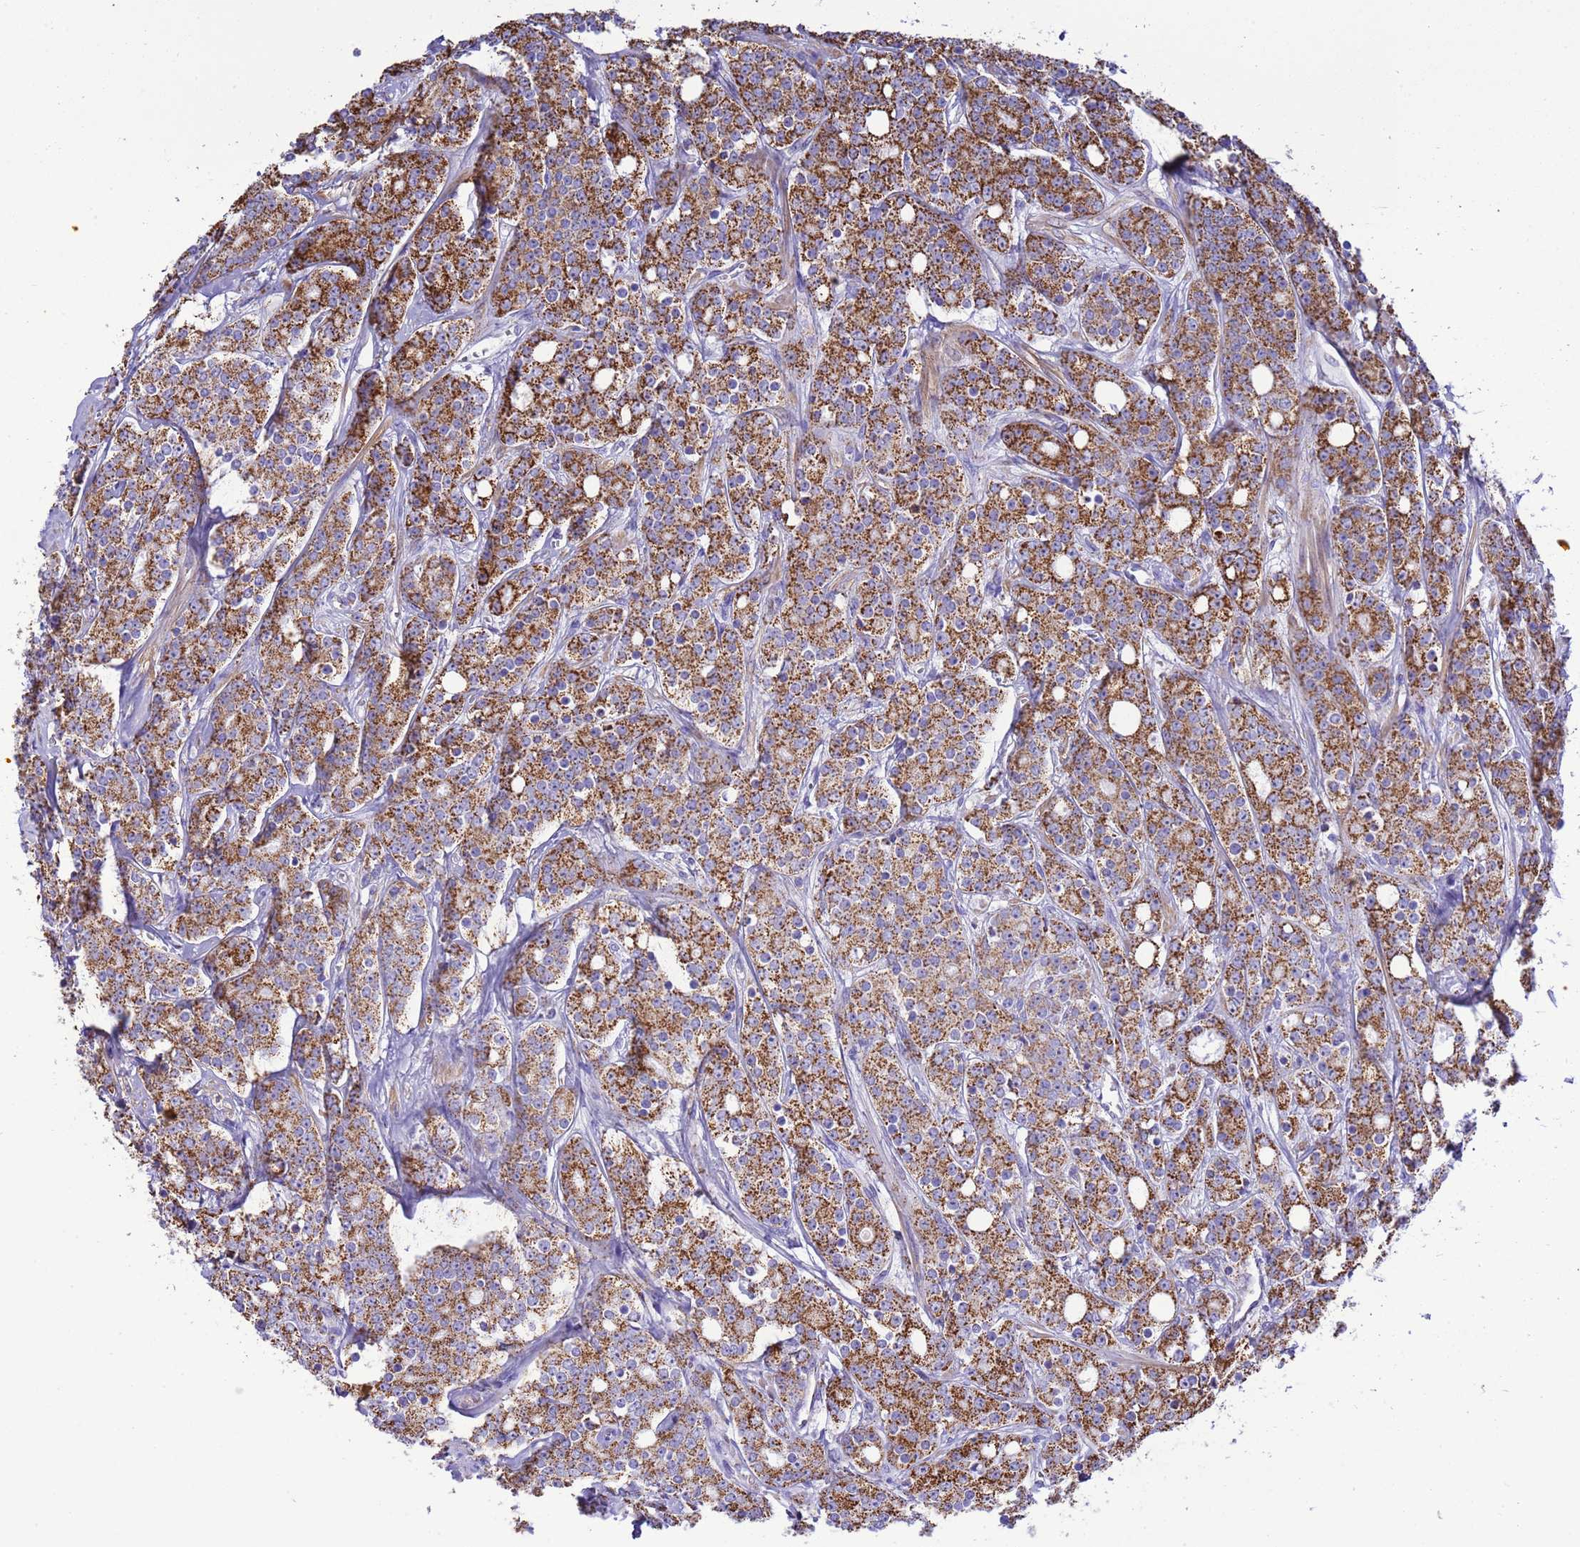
{"staining": {"intensity": "strong", "quantity": ">75%", "location": "cytoplasmic/membranous"}, "tissue": "prostate cancer", "cell_type": "Tumor cells", "image_type": "cancer", "snomed": [{"axis": "morphology", "description": "Adenocarcinoma, High grade"}, {"axis": "topography", "description": "Prostate"}], "caption": "DAB (3,3'-diaminobenzidine) immunohistochemical staining of prostate cancer (high-grade adenocarcinoma) displays strong cytoplasmic/membranous protein staining in about >75% of tumor cells. (DAB IHC, brown staining for protein, blue staining for nuclei).", "gene": "RNF165", "patient": {"sex": "male", "age": 62}}